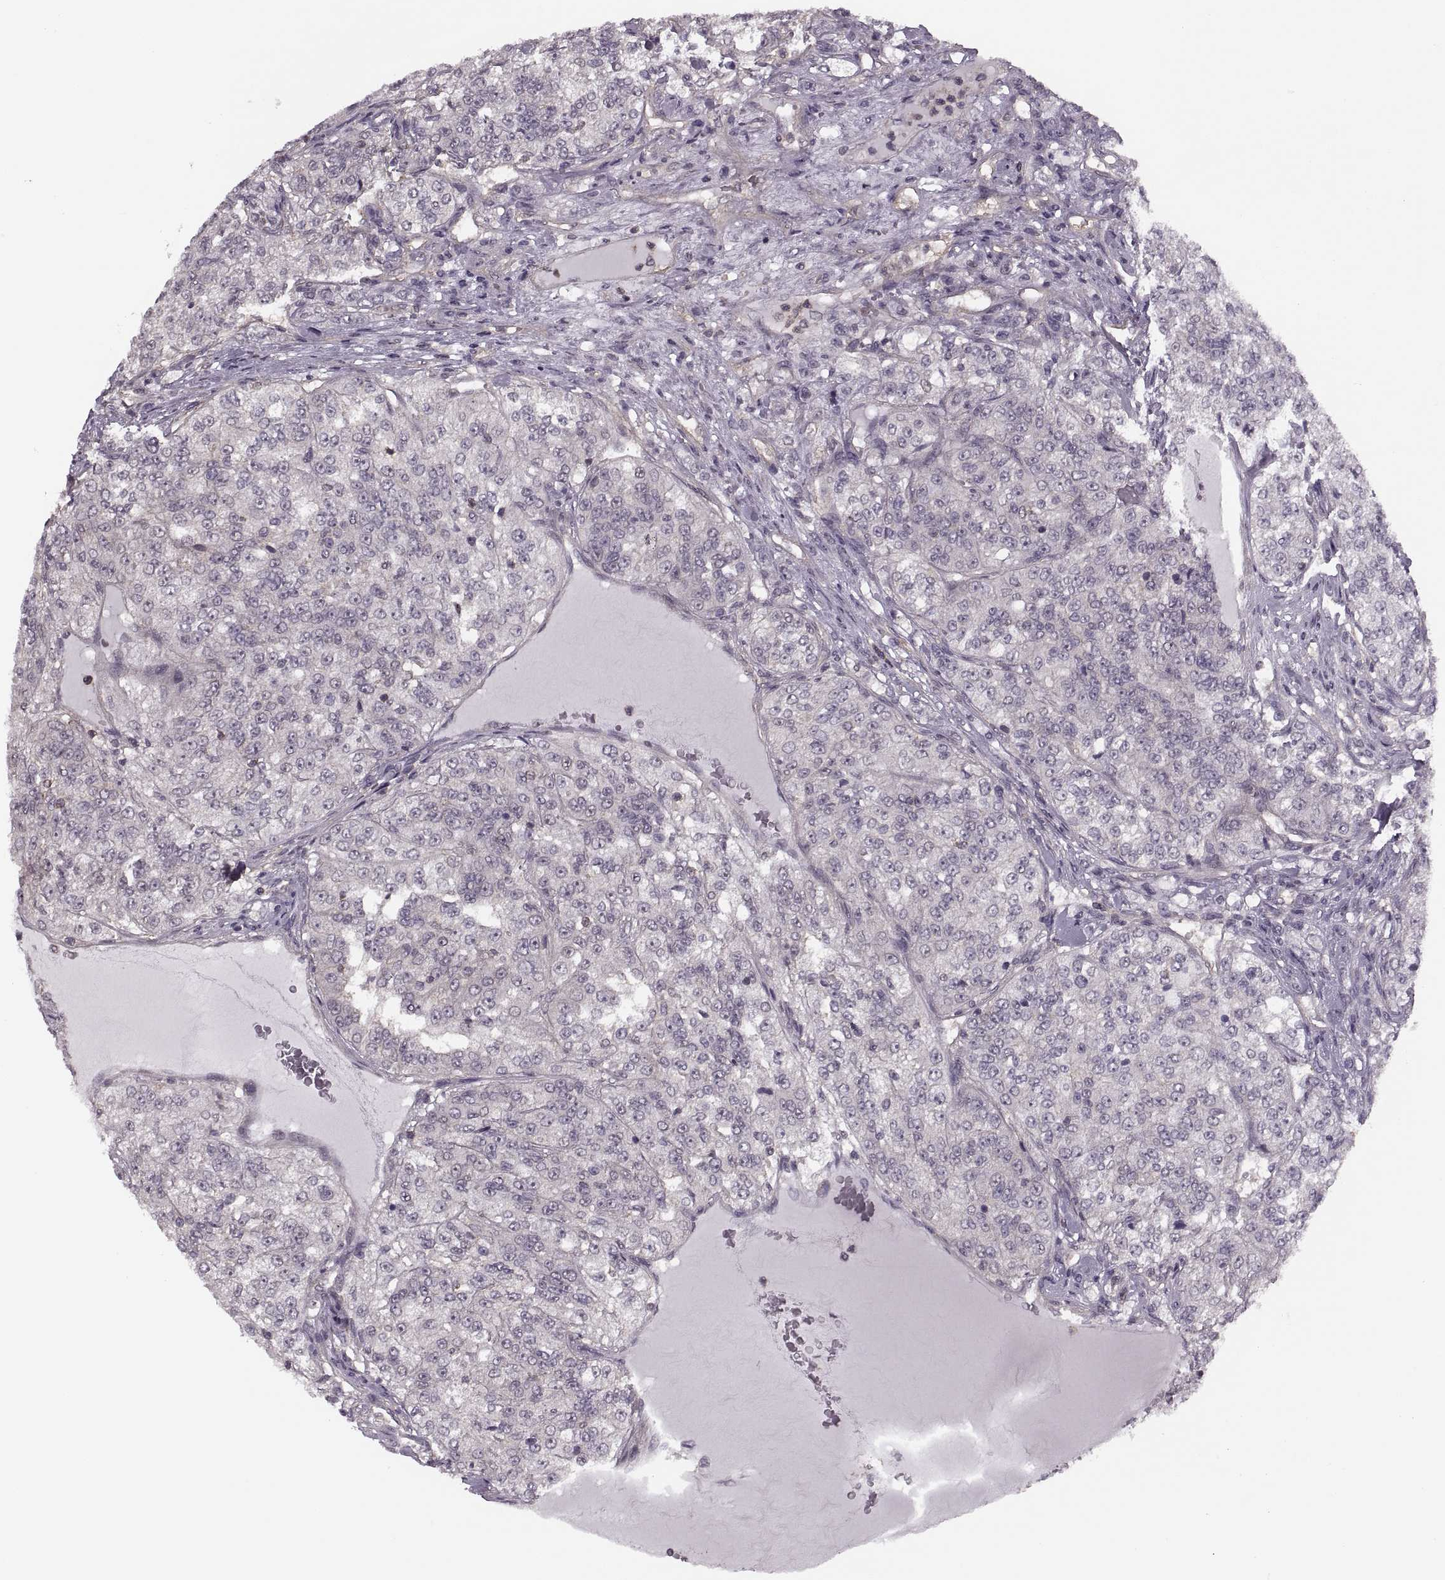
{"staining": {"intensity": "negative", "quantity": "none", "location": "none"}, "tissue": "renal cancer", "cell_type": "Tumor cells", "image_type": "cancer", "snomed": [{"axis": "morphology", "description": "Adenocarcinoma, NOS"}, {"axis": "topography", "description": "Kidney"}], "caption": "Immunohistochemical staining of renal cancer (adenocarcinoma) shows no significant staining in tumor cells.", "gene": "LUZP2", "patient": {"sex": "female", "age": 63}}